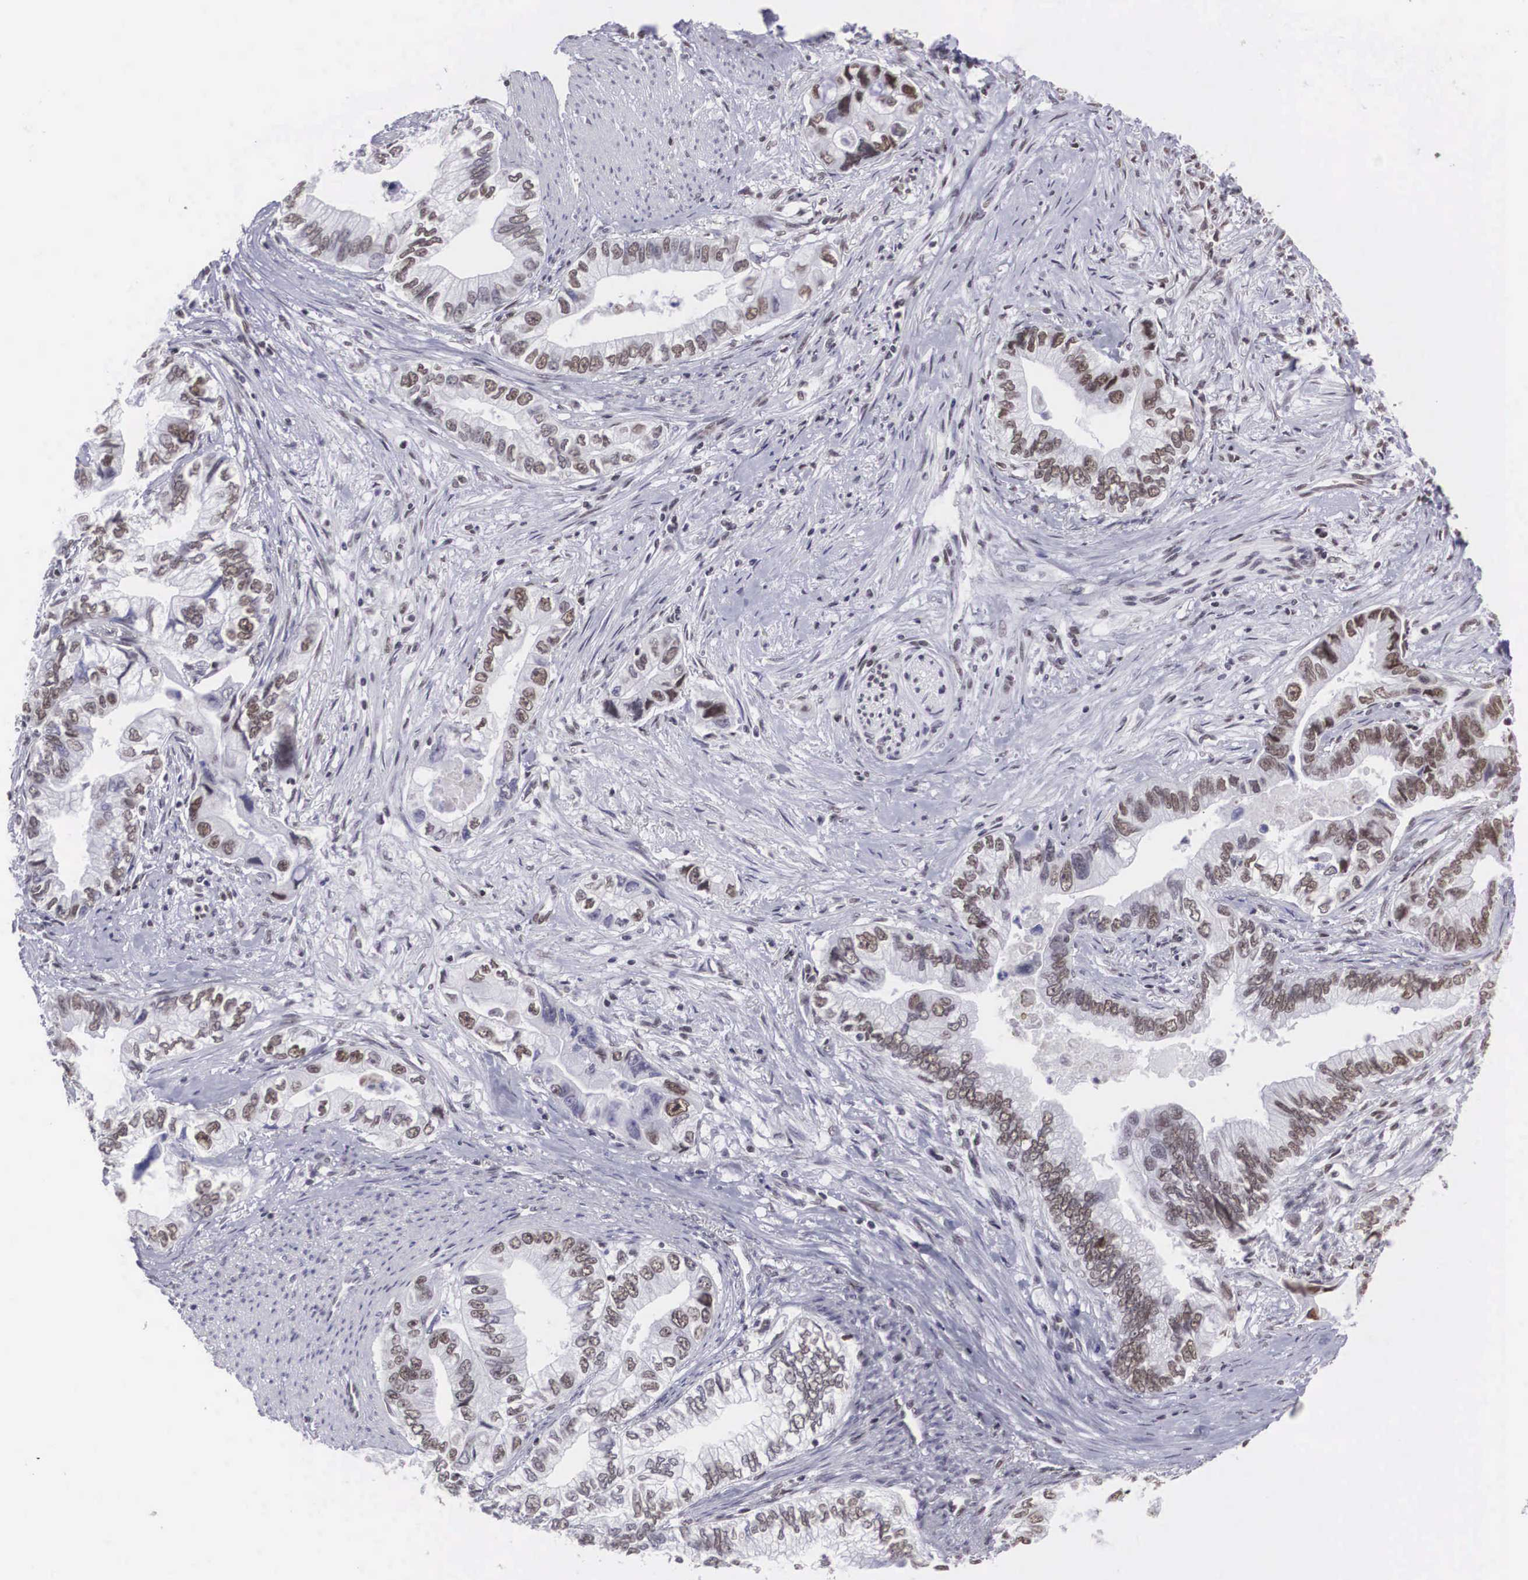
{"staining": {"intensity": "weak", "quantity": "25%-75%", "location": "nuclear"}, "tissue": "pancreatic cancer", "cell_type": "Tumor cells", "image_type": "cancer", "snomed": [{"axis": "morphology", "description": "Adenocarcinoma, NOS"}, {"axis": "topography", "description": "Pancreas"}, {"axis": "topography", "description": "Stomach, upper"}], "caption": "IHC (DAB (3,3'-diaminobenzidine)) staining of human pancreatic cancer exhibits weak nuclear protein expression in about 25%-75% of tumor cells.", "gene": "CSTF2", "patient": {"sex": "male", "age": 77}}